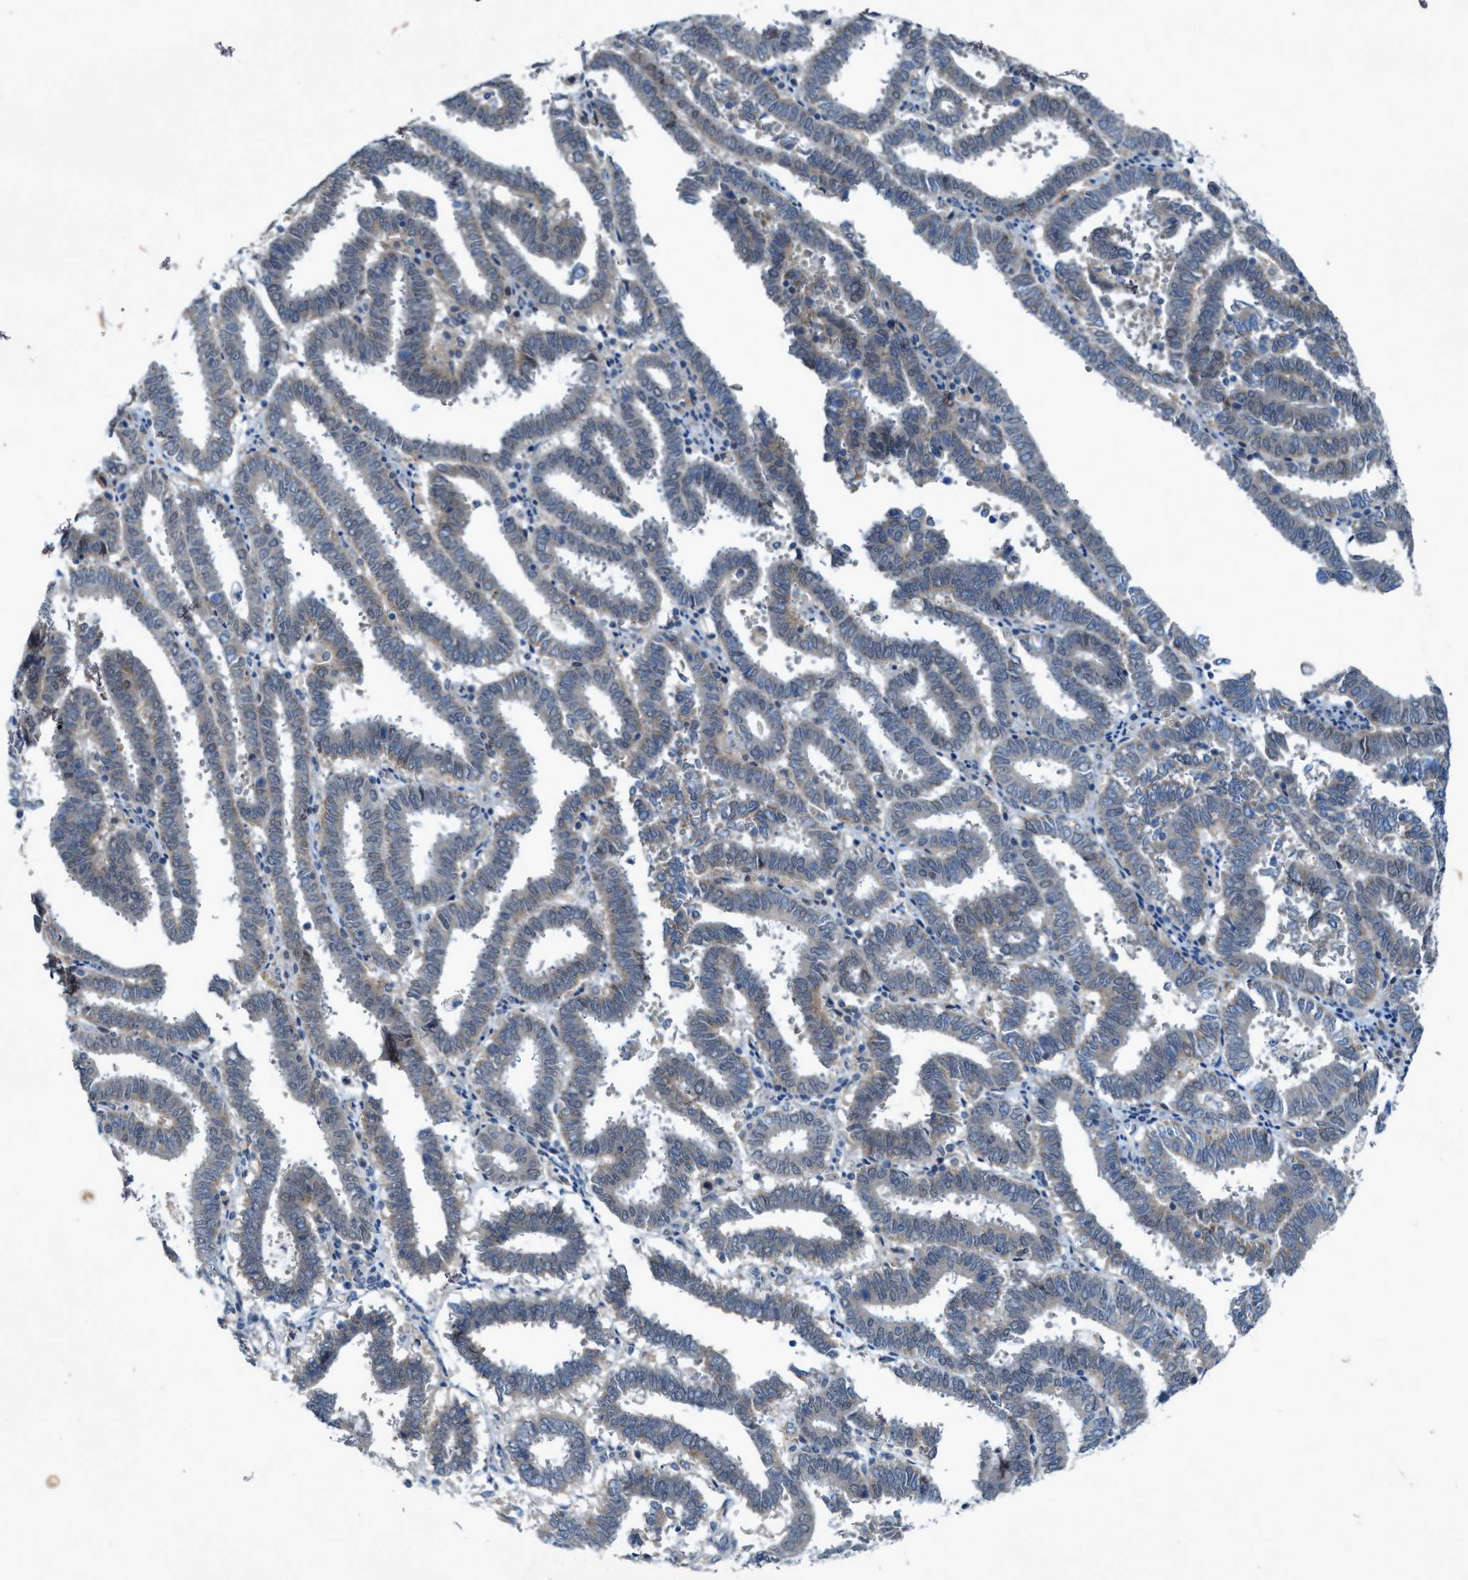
{"staining": {"intensity": "moderate", "quantity": "25%-75%", "location": "cytoplasmic/membranous"}, "tissue": "endometrial cancer", "cell_type": "Tumor cells", "image_type": "cancer", "snomed": [{"axis": "morphology", "description": "Adenocarcinoma, NOS"}, {"axis": "topography", "description": "Uterus"}], "caption": "This photomicrograph demonstrates endometrial cancer stained with immunohistochemistry (IHC) to label a protein in brown. The cytoplasmic/membranous of tumor cells show moderate positivity for the protein. Nuclei are counter-stained blue.", "gene": "URGCP", "patient": {"sex": "female", "age": 83}}